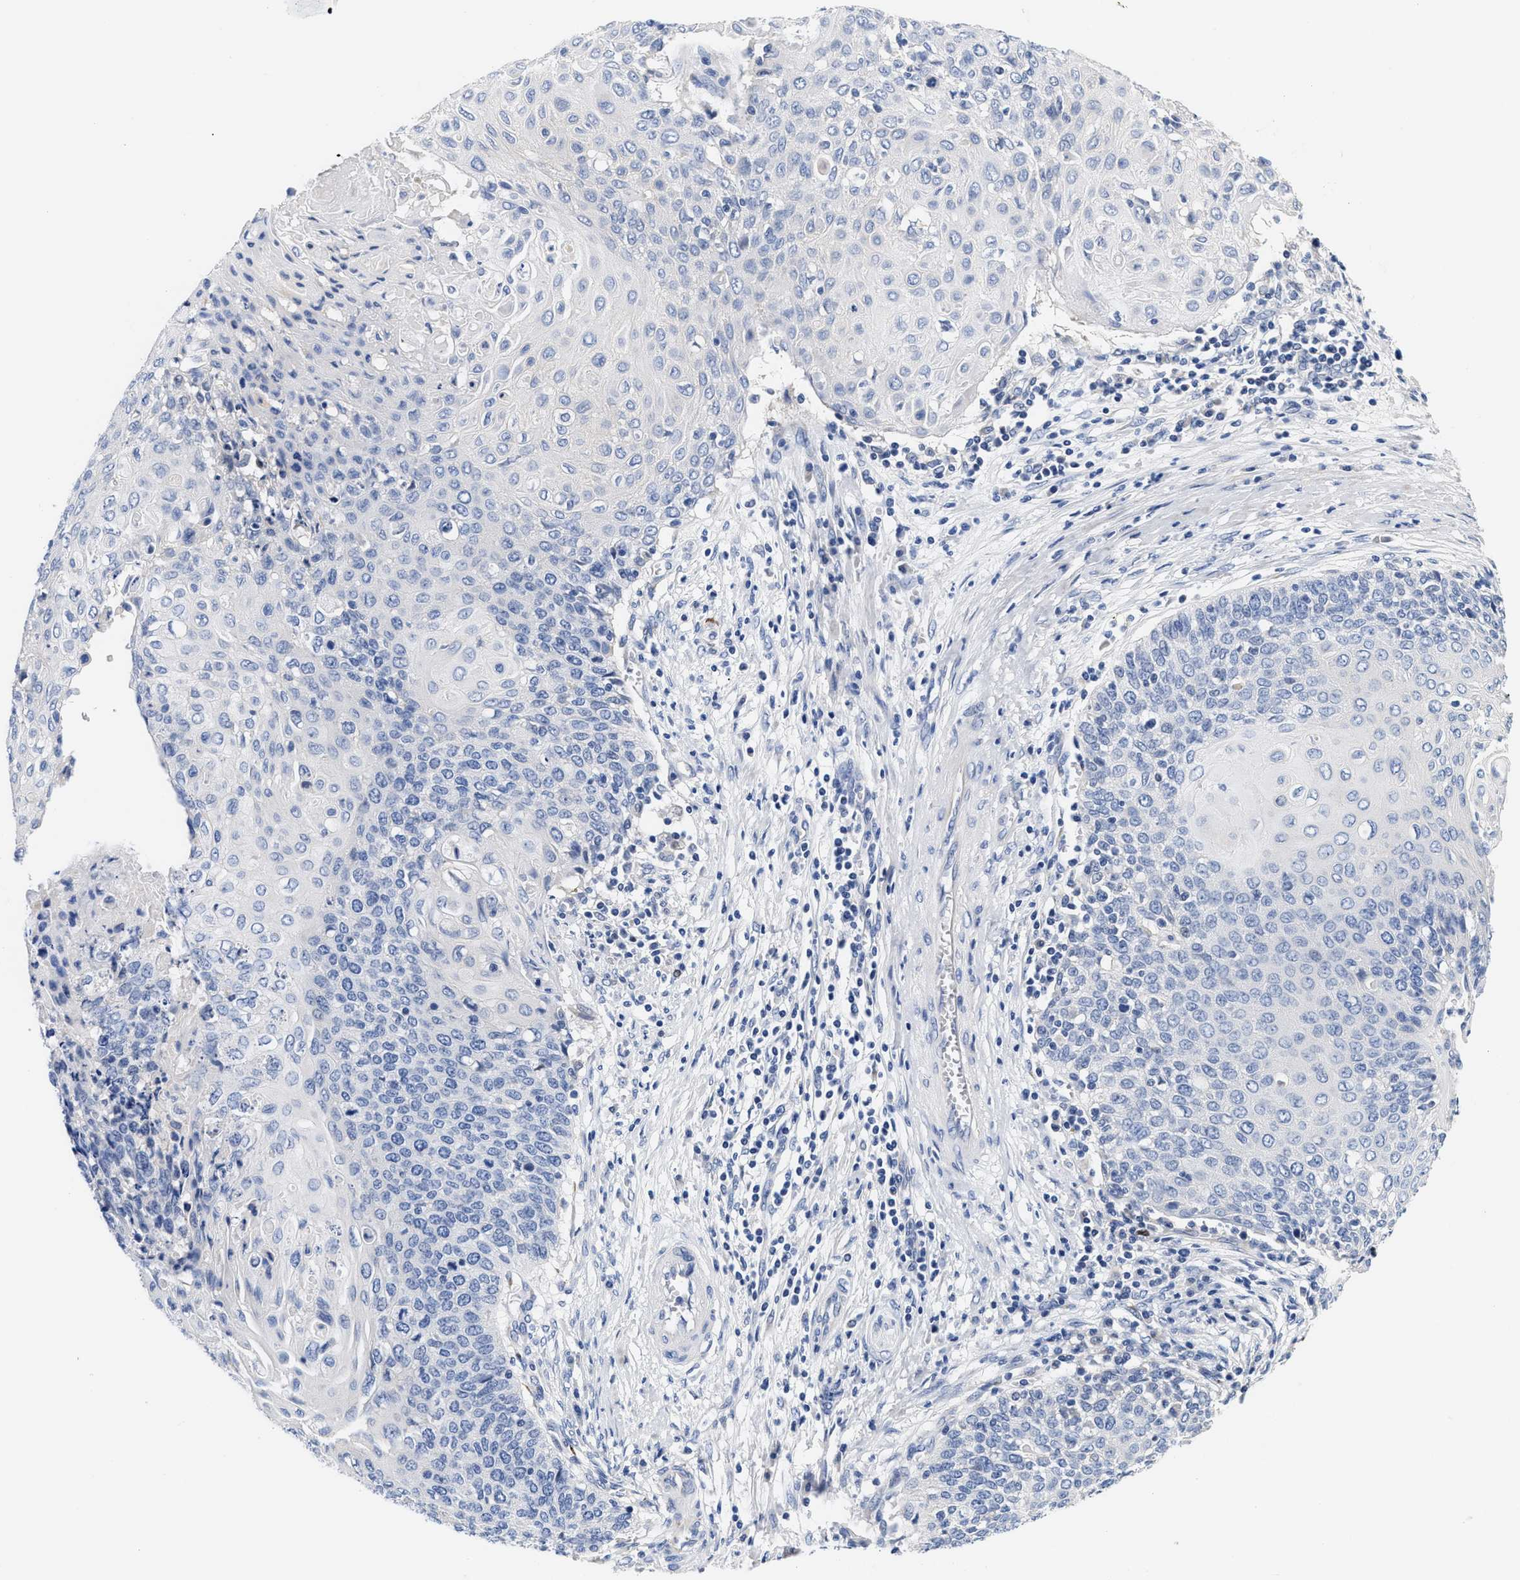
{"staining": {"intensity": "negative", "quantity": "none", "location": "none"}, "tissue": "cervical cancer", "cell_type": "Tumor cells", "image_type": "cancer", "snomed": [{"axis": "morphology", "description": "Squamous cell carcinoma, NOS"}, {"axis": "topography", "description": "Cervix"}], "caption": "DAB (3,3'-diaminobenzidine) immunohistochemical staining of human cervical squamous cell carcinoma exhibits no significant positivity in tumor cells.", "gene": "ACTL7B", "patient": {"sex": "female", "age": 39}}